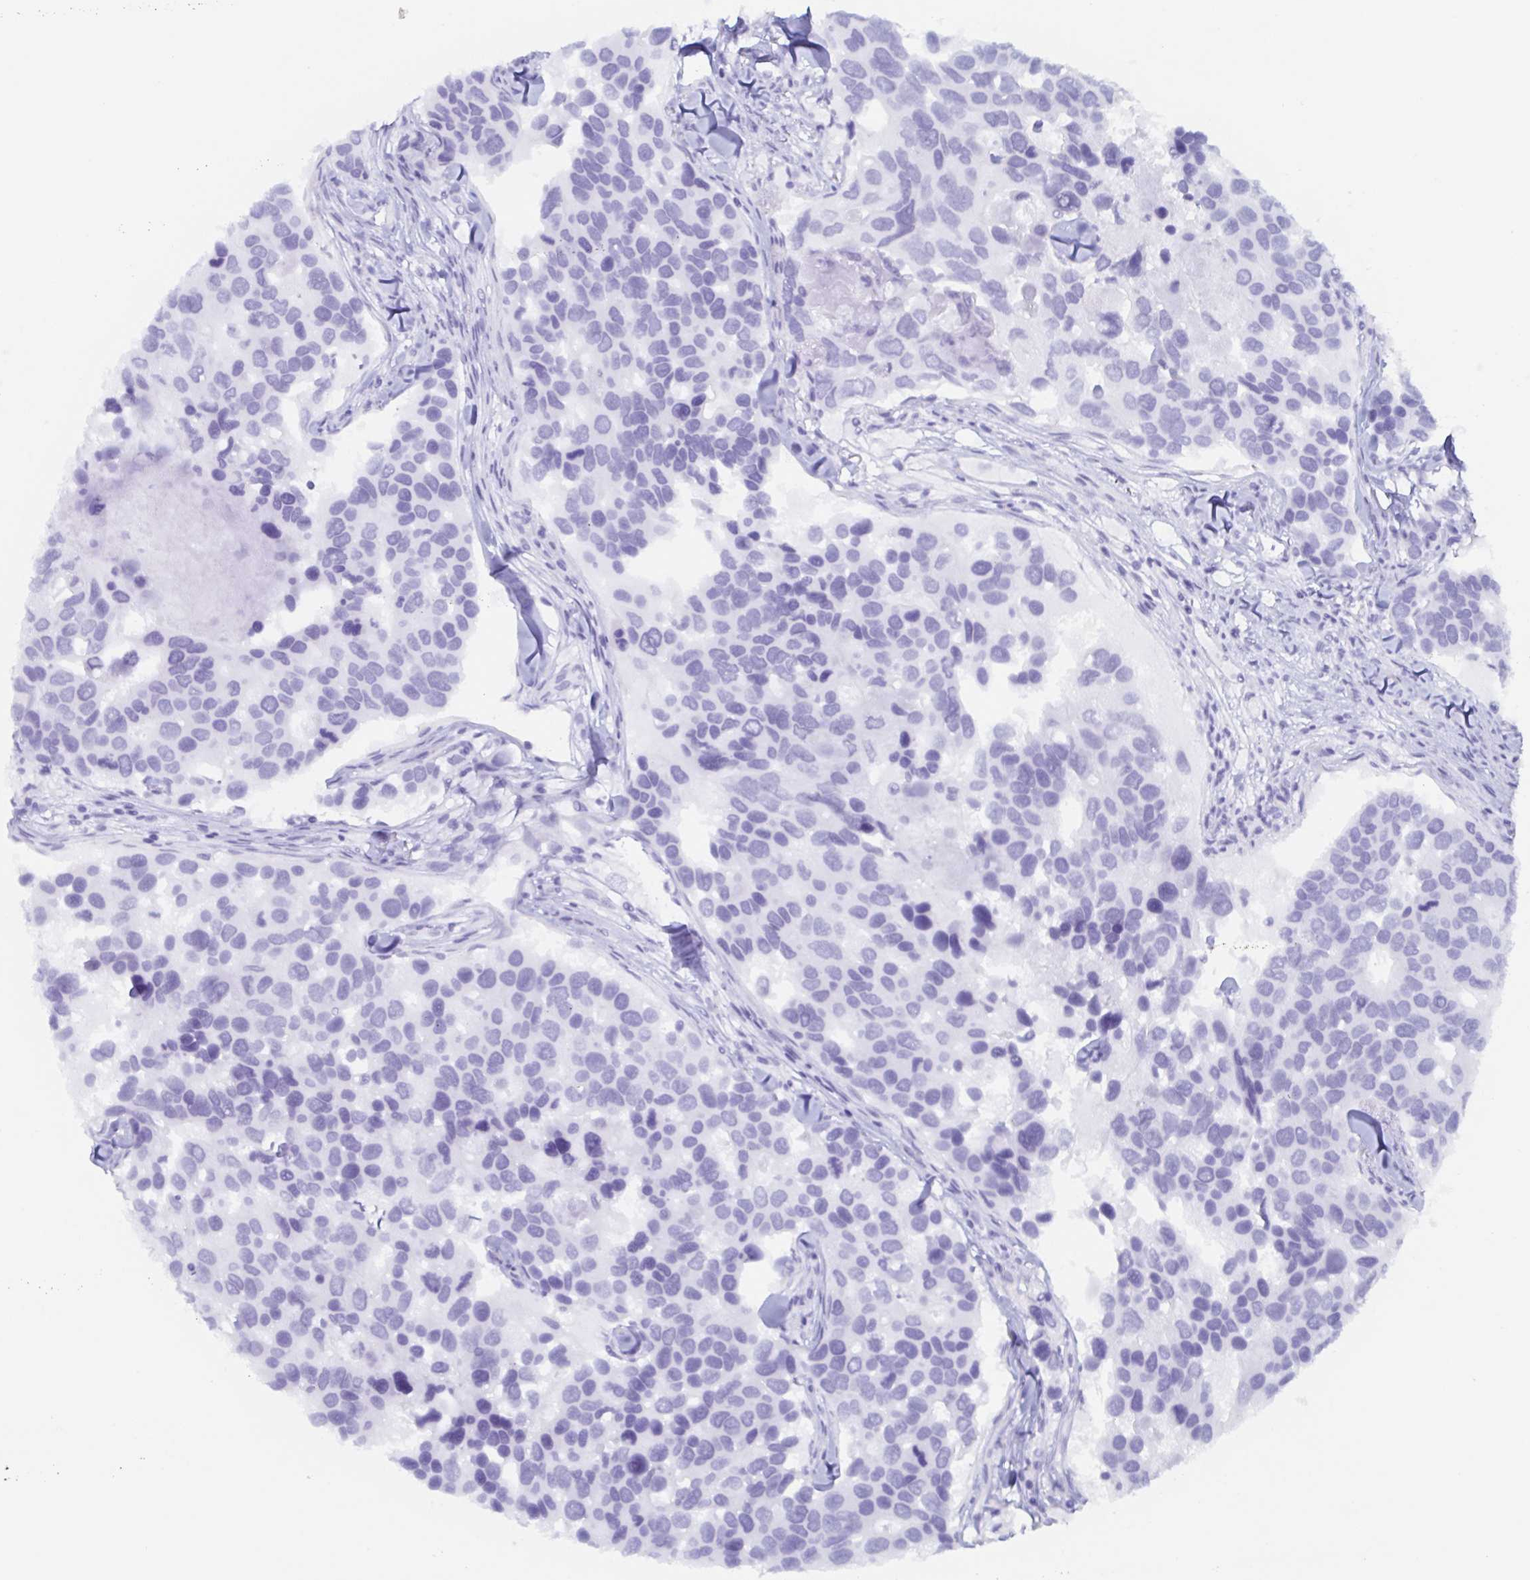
{"staining": {"intensity": "negative", "quantity": "none", "location": "none"}, "tissue": "breast cancer", "cell_type": "Tumor cells", "image_type": "cancer", "snomed": [{"axis": "morphology", "description": "Duct carcinoma"}, {"axis": "topography", "description": "Breast"}], "caption": "A micrograph of breast intraductal carcinoma stained for a protein reveals no brown staining in tumor cells.", "gene": "AGFG2", "patient": {"sex": "female", "age": 83}}